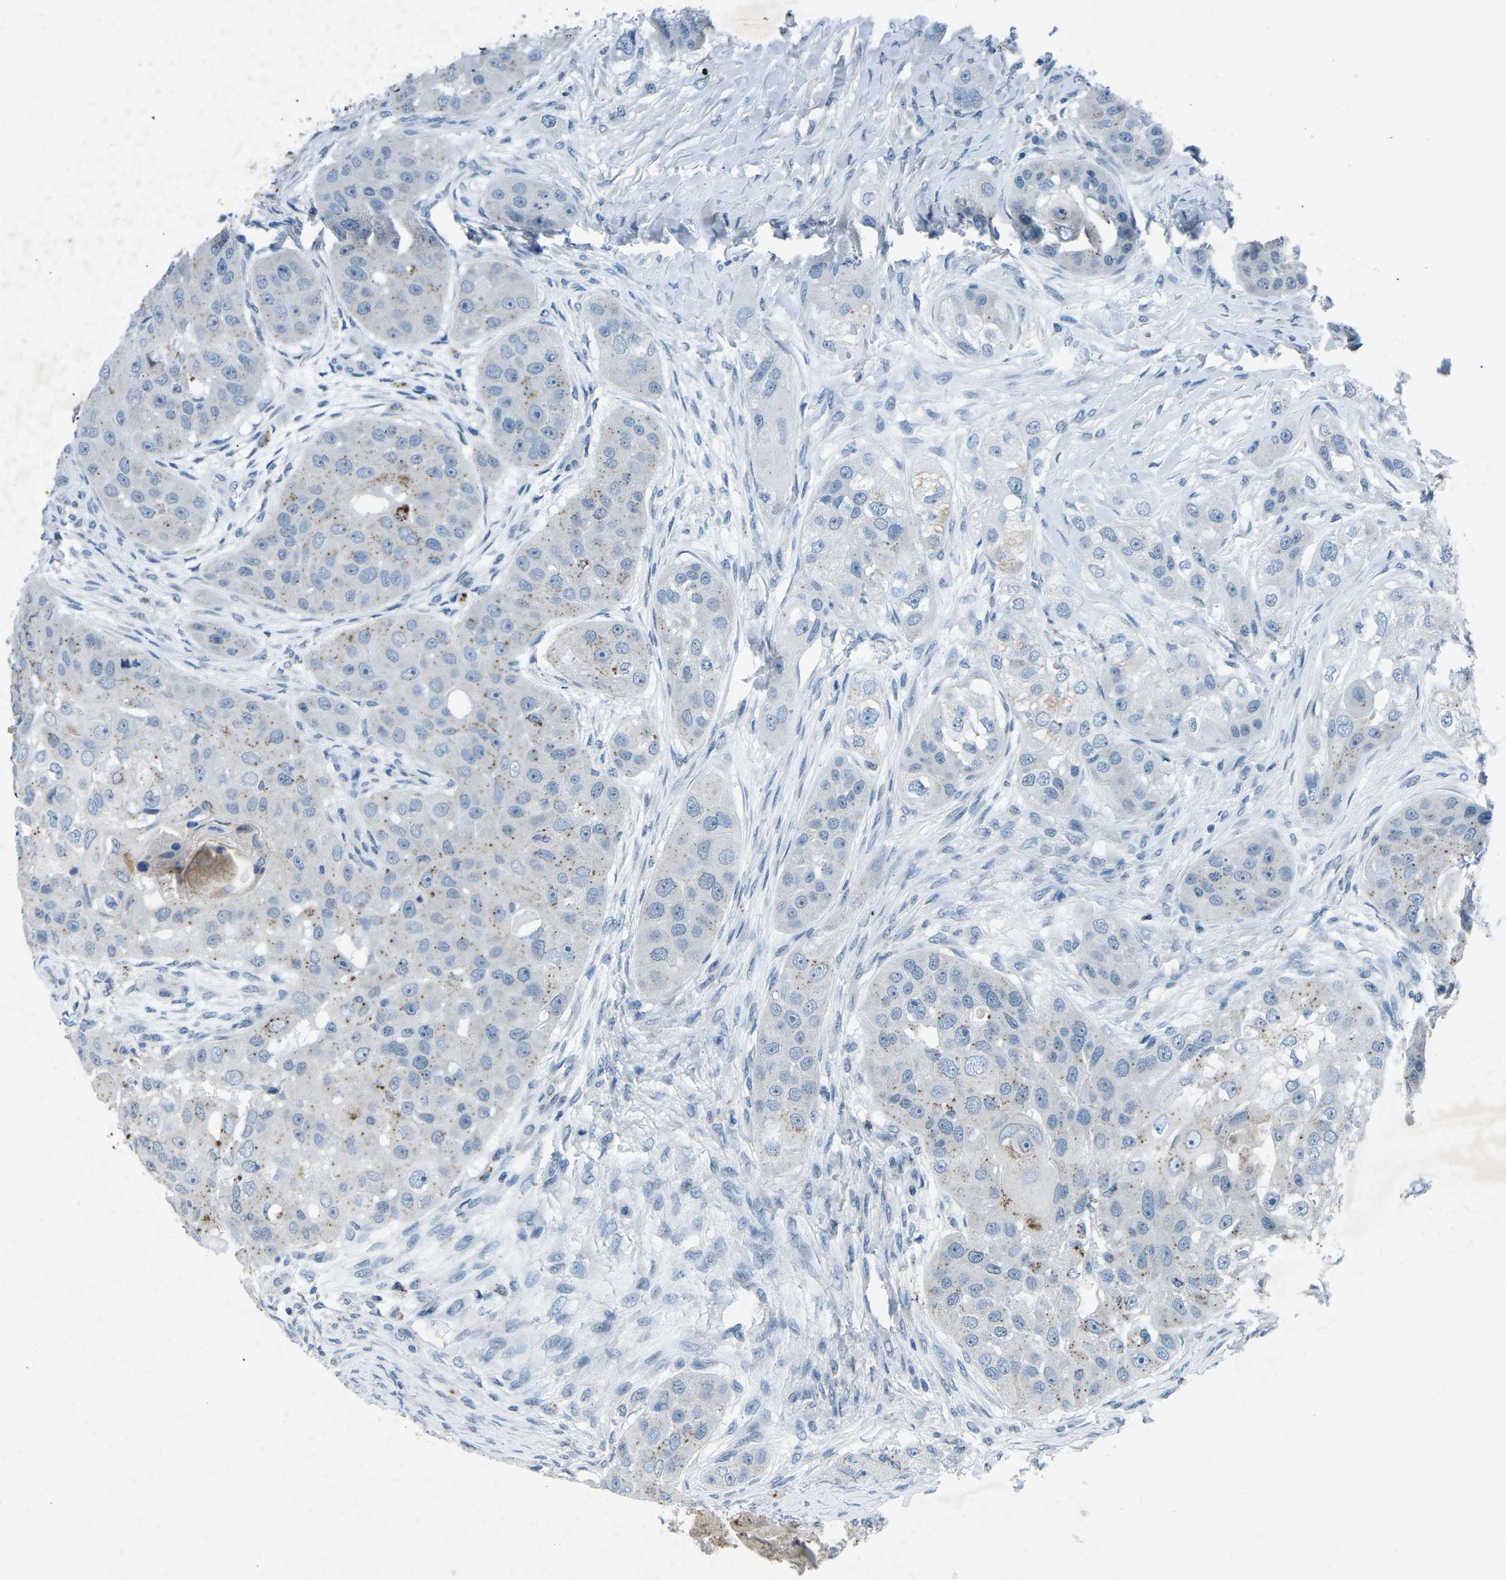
{"staining": {"intensity": "weak", "quantity": "<25%", "location": "cytoplasmic/membranous"}, "tissue": "head and neck cancer", "cell_type": "Tumor cells", "image_type": "cancer", "snomed": [{"axis": "morphology", "description": "Normal tissue, NOS"}, {"axis": "morphology", "description": "Squamous cell carcinoma, NOS"}, {"axis": "topography", "description": "Skeletal muscle"}, {"axis": "topography", "description": "Head-Neck"}], "caption": "Human squamous cell carcinoma (head and neck) stained for a protein using IHC demonstrates no expression in tumor cells.", "gene": "PLG", "patient": {"sex": "male", "age": 51}}